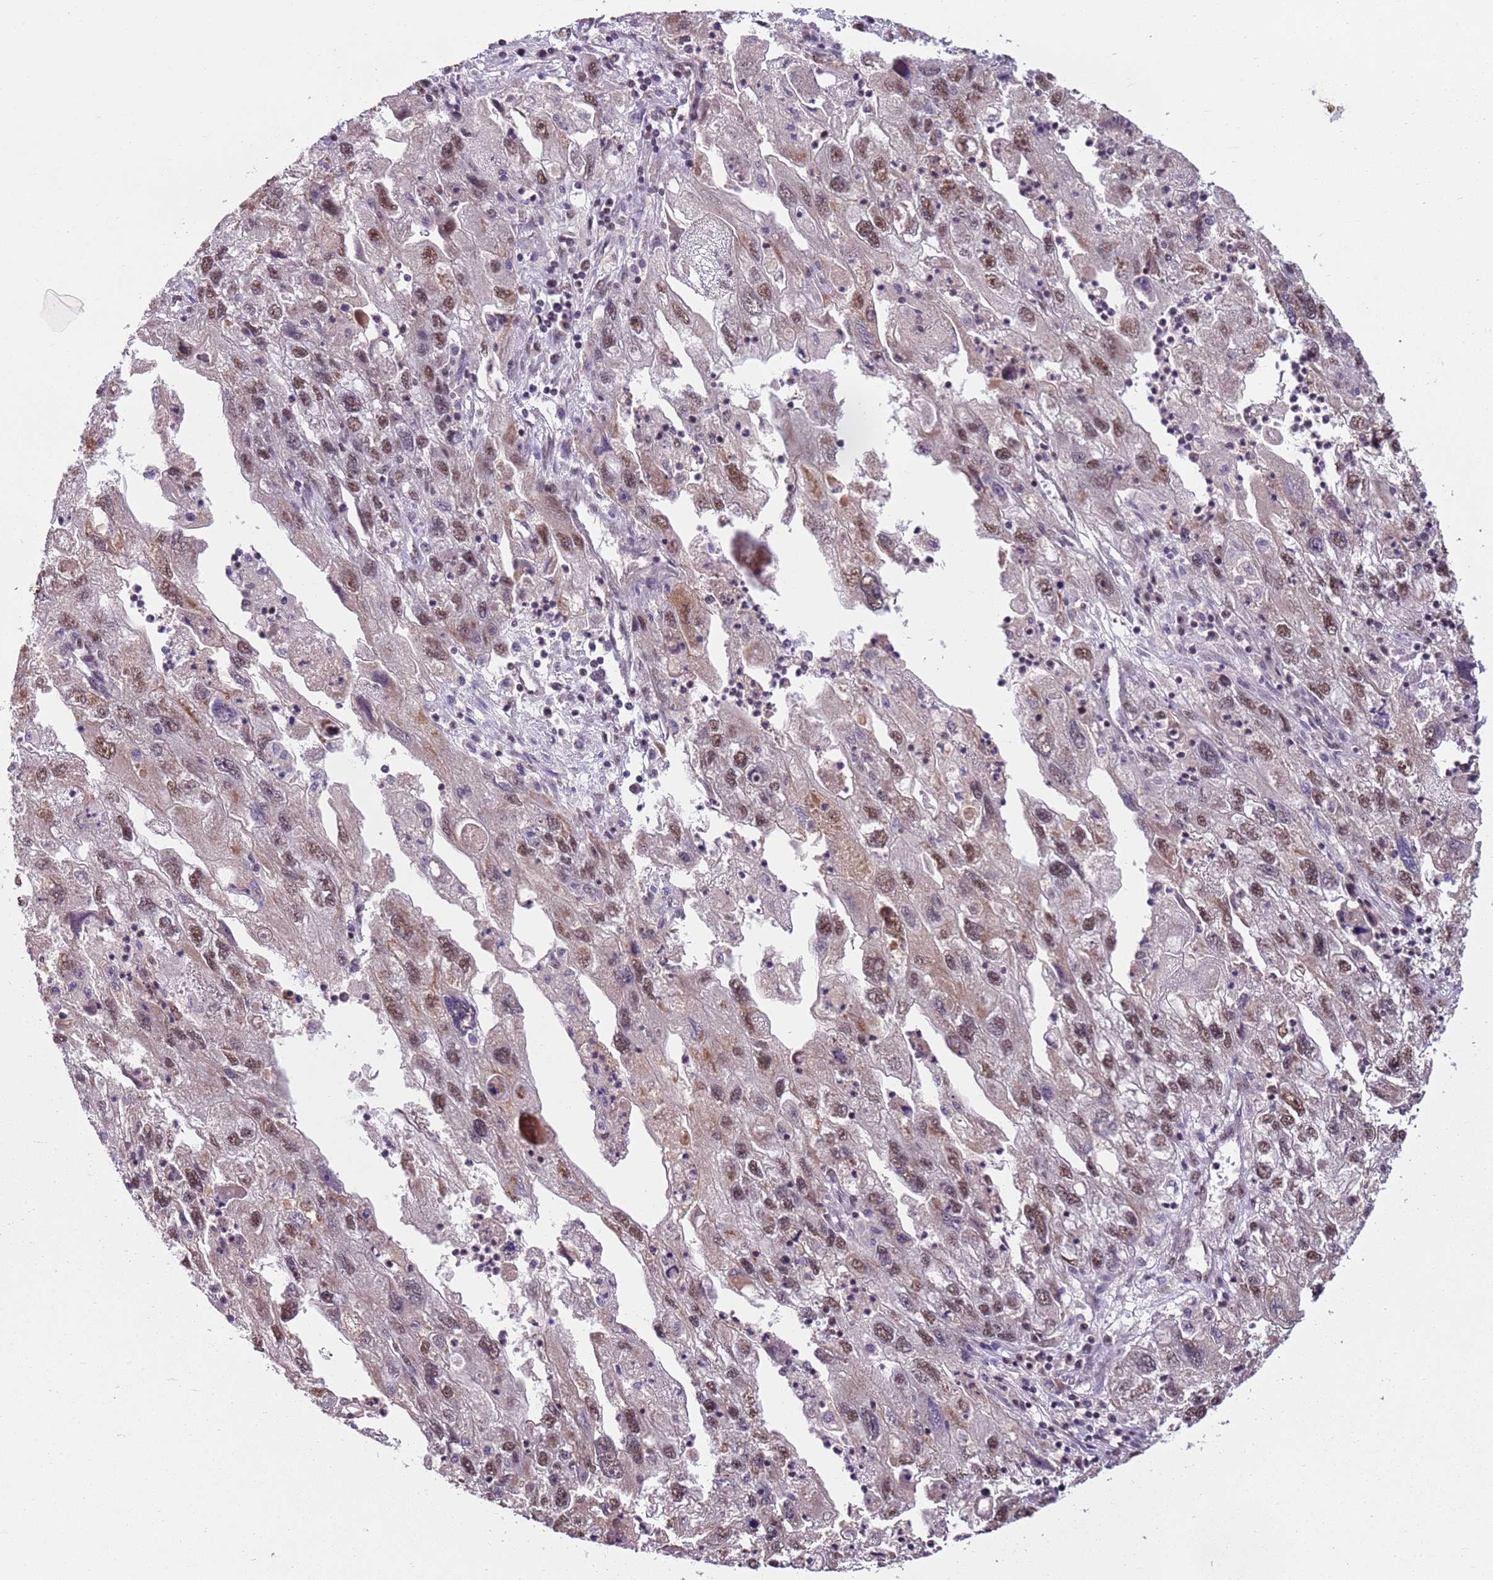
{"staining": {"intensity": "moderate", "quantity": ">75%", "location": "nuclear"}, "tissue": "endometrial cancer", "cell_type": "Tumor cells", "image_type": "cancer", "snomed": [{"axis": "morphology", "description": "Adenocarcinoma, NOS"}, {"axis": "topography", "description": "Endometrium"}], "caption": "Human endometrial adenocarcinoma stained for a protein (brown) reveals moderate nuclear positive expression in about >75% of tumor cells.", "gene": "ZBTB12", "patient": {"sex": "female", "age": 49}}